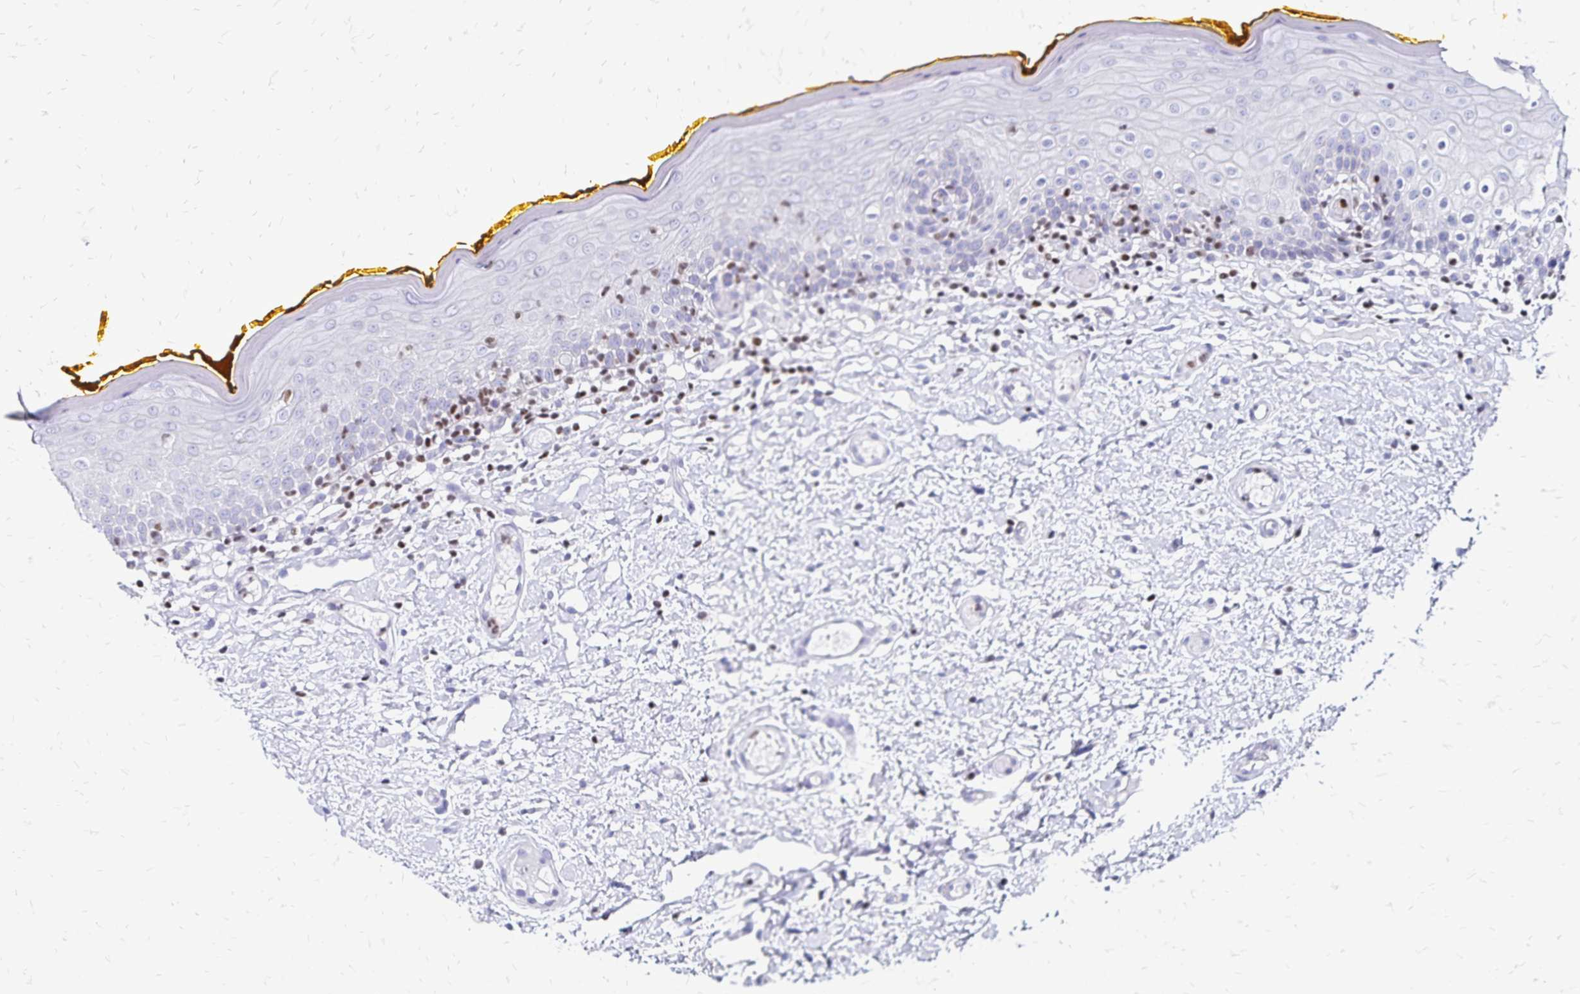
{"staining": {"intensity": "negative", "quantity": "none", "location": "none"}, "tissue": "oral mucosa", "cell_type": "Squamous epithelial cells", "image_type": "normal", "snomed": [{"axis": "morphology", "description": "Normal tissue, NOS"}, {"axis": "topography", "description": "Oral tissue"}, {"axis": "topography", "description": "Tounge, NOS"}], "caption": "A high-resolution histopathology image shows immunohistochemistry (IHC) staining of unremarkable oral mucosa, which shows no significant expression in squamous epithelial cells.", "gene": "IKZF1", "patient": {"sex": "female", "age": 58}}